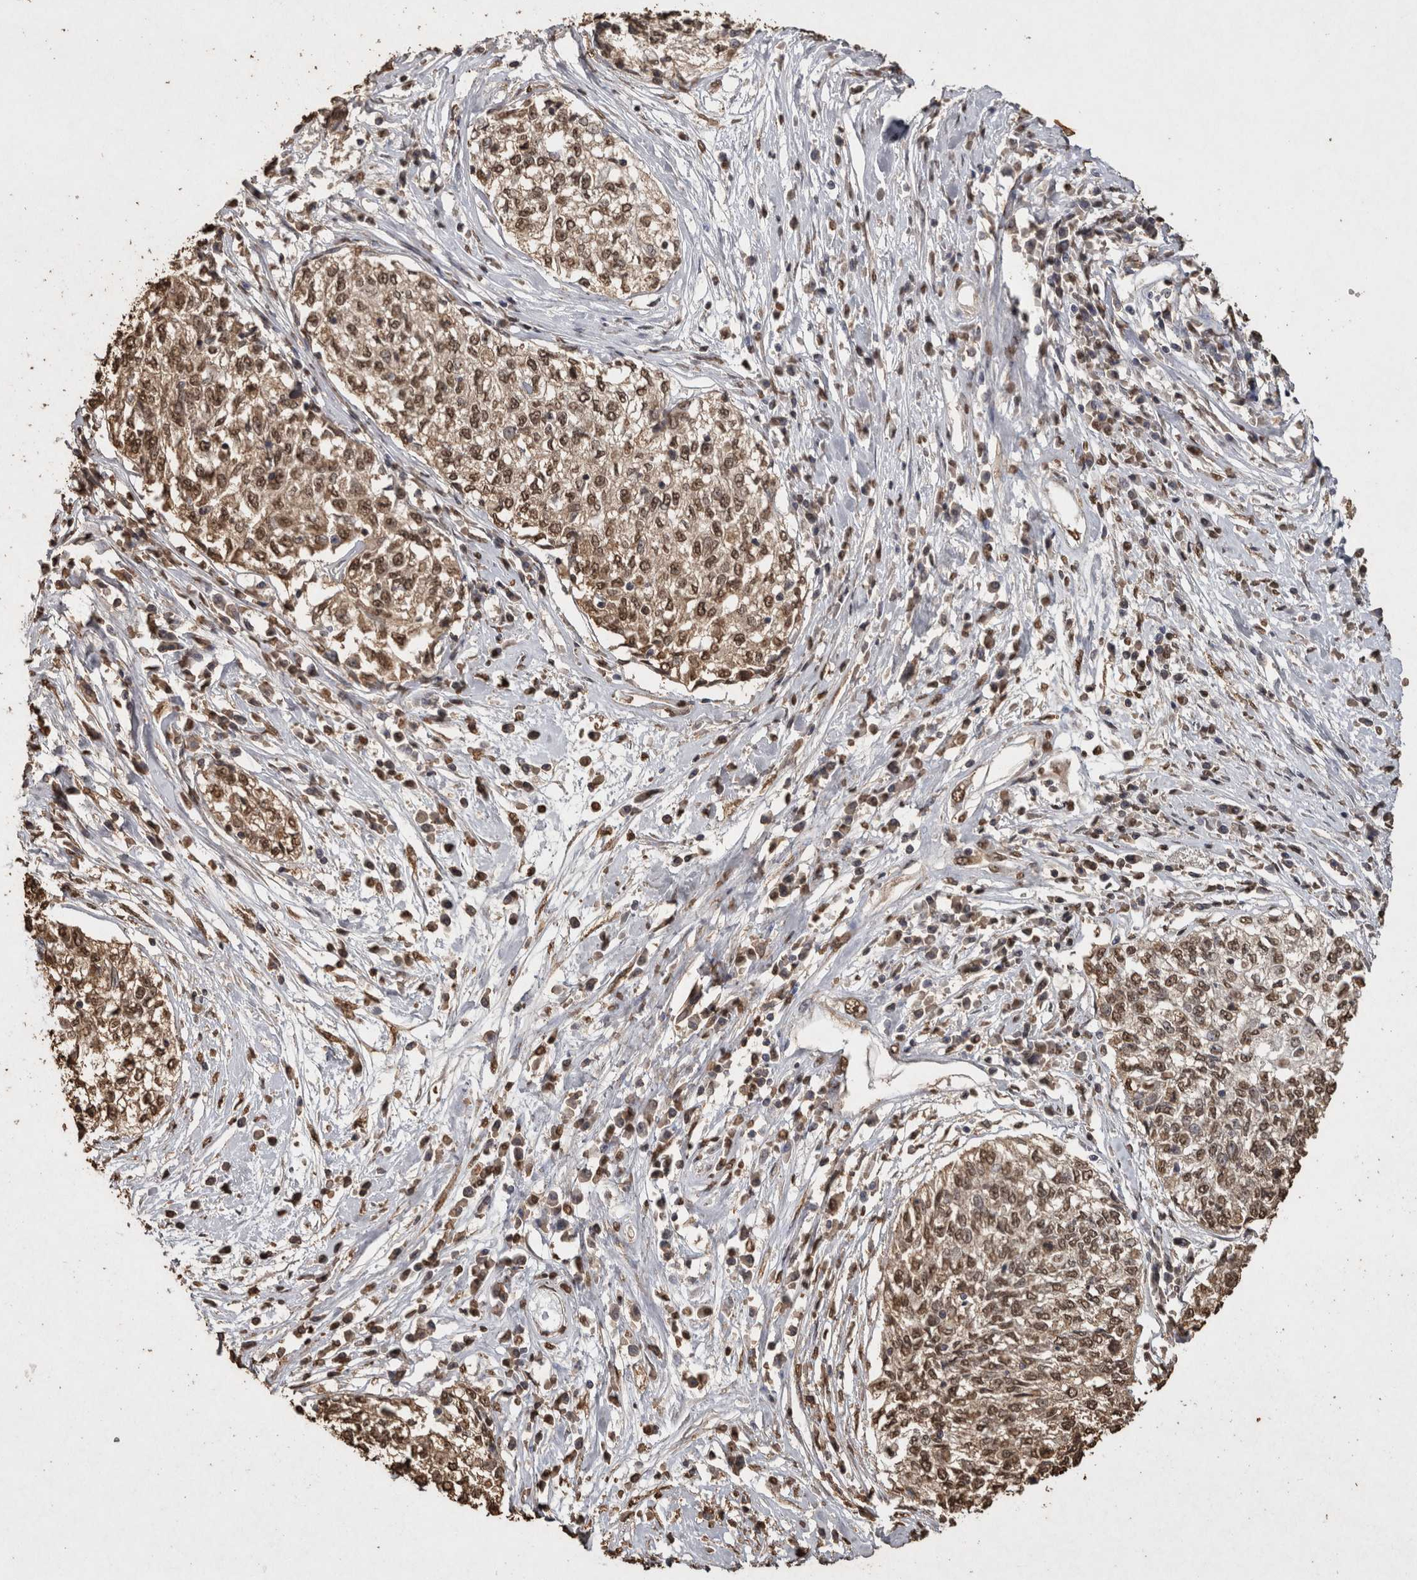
{"staining": {"intensity": "moderate", "quantity": ">75%", "location": "nuclear"}, "tissue": "cervical cancer", "cell_type": "Tumor cells", "image_type": "cancer", "snomed": [{"axis": "morphology", "description": "Squamous cell carcinoma, NOS"}, {"axis": "topography", "description": "Cervix"}], "caption": "IHC of cervical cancer (squamous cell carcinoma) reveals medium levels of moderate nuclear staining in approximately >75% of tumor cells.", "gene": "FSTL3", "patient": {"sex": "female", "age": 57}}